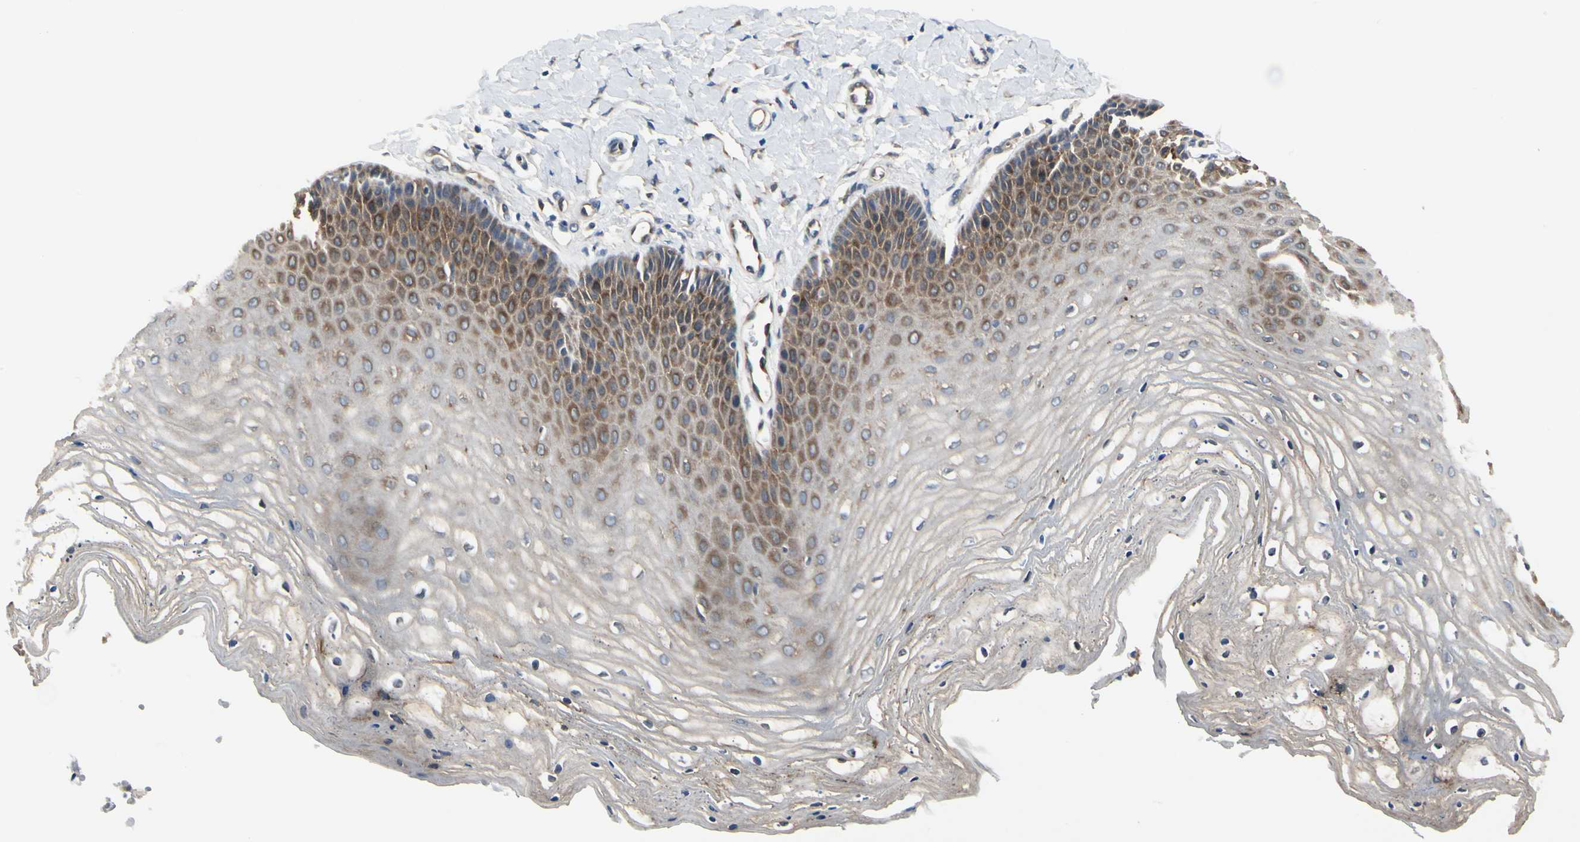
{"staining": {"intensity": "strong", "quantity": "25%-75%", "location": "cytoplasmic/membranous"}, "tissue": "vagina", "cell_type": "Squamous epithelial cells", "image_type": "normal", "snomed": [{"axis": "morphology", "description": "Normal tissue, NOS"}, {"axis": "topography", "description": "Vagina"}], "caption": "This histopathology image exhibits benign vagina stained with immunohistochemistry (IHC) to label a protein in brown. The cytoplasmic/membranous of squamous epithelial cells show strong positivity for the protein. Nuclei are counter-stained blue.", "gene": "NME1", "patient": {"sex": "female", "age": 68}}